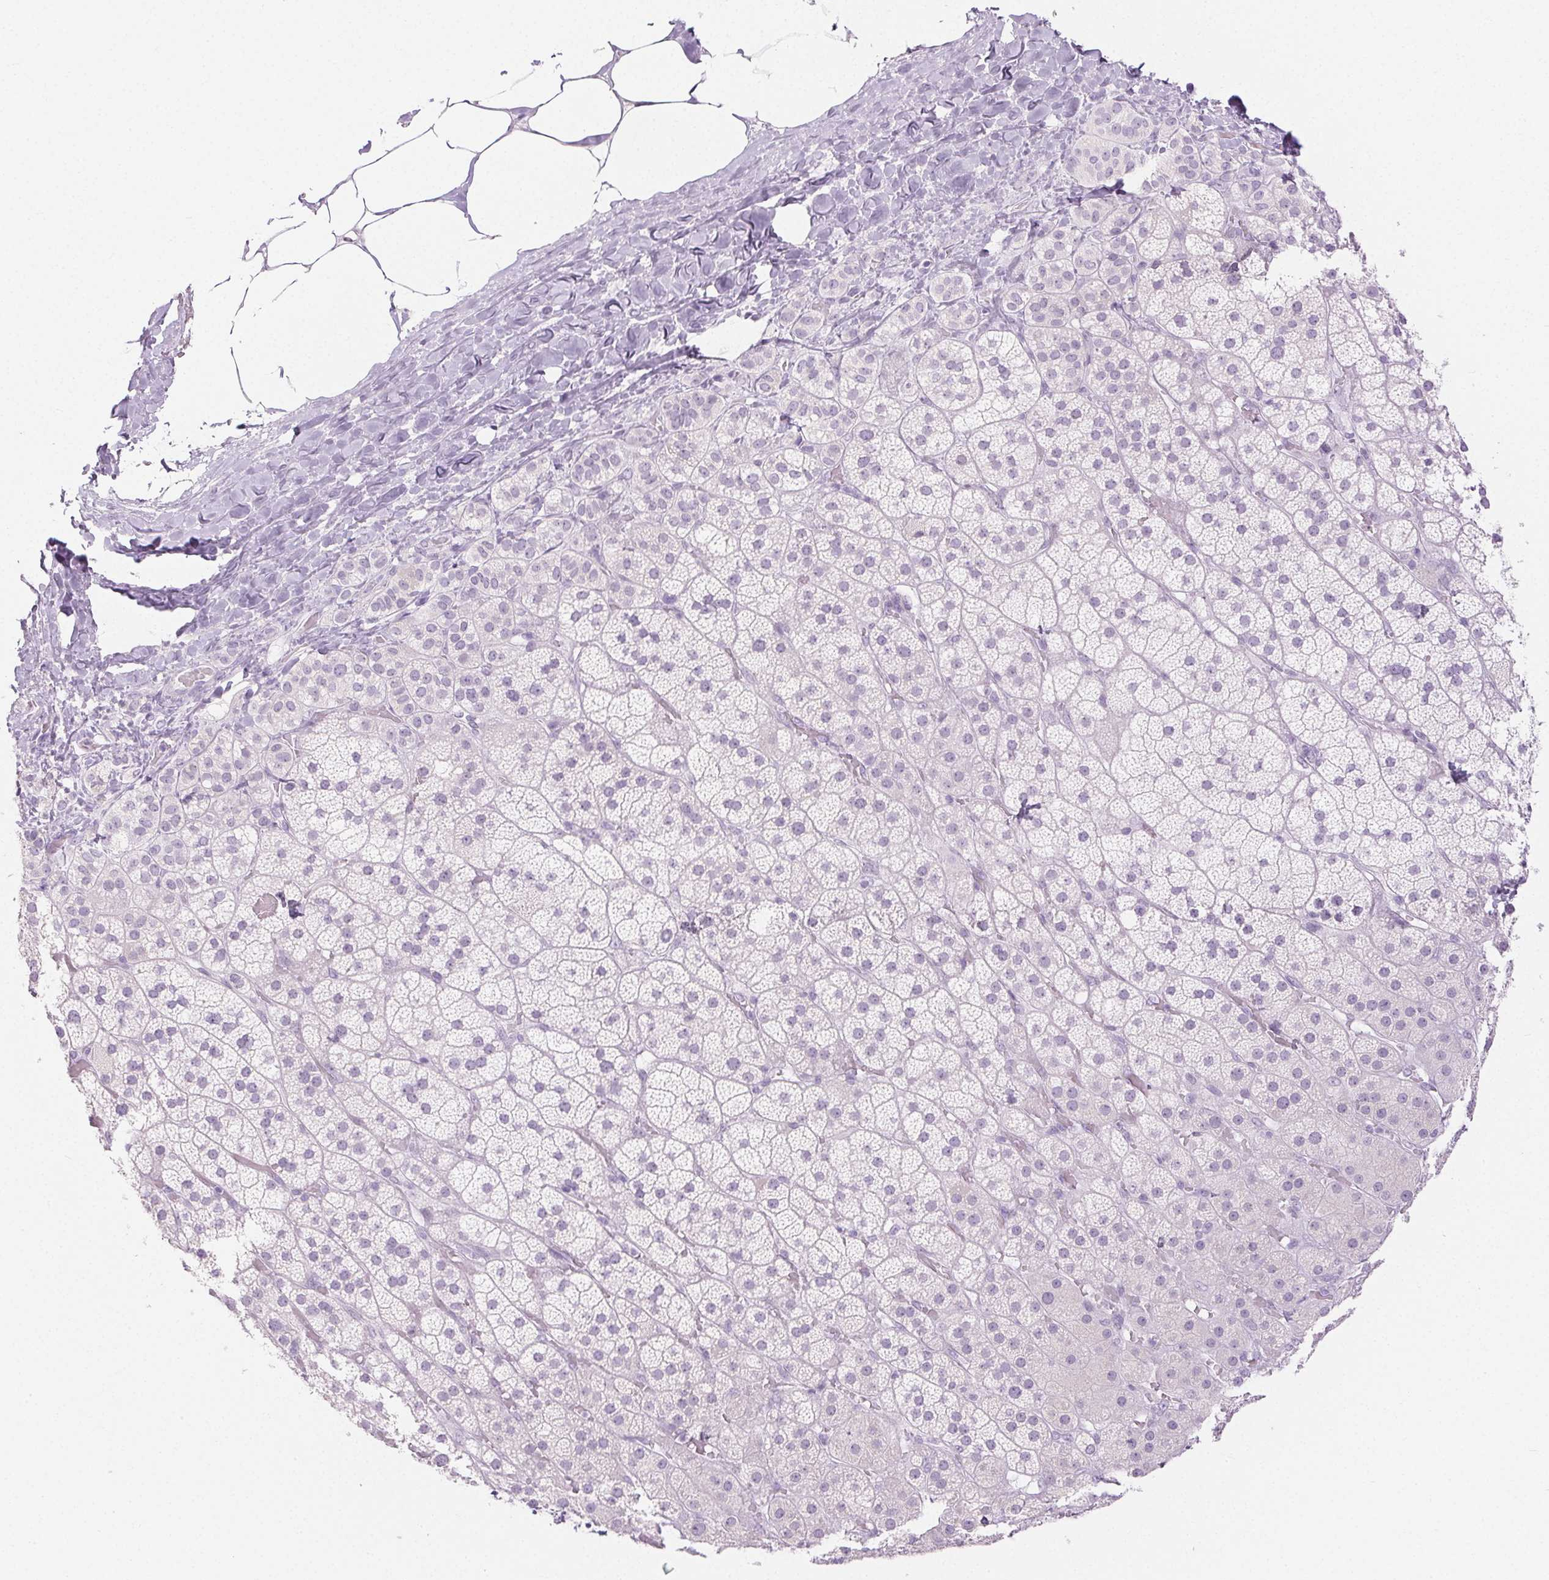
{"staining": {"intensity": "negative", "quantity": "none", "location": "none"}, "tissue": "adrenal gland", "cell_type": "Glandular cells", "image_type": "normal", "snomed": [{"axis": "morphology", "description": "Normal tissue, NOS"}, {"axis": "topography", "description": "Adrenal gland"}], "caption": "Glandular cells show no significant expression in normal adrenal gland.", "gene": "SPRR3", "patient": {"sex": "male", "age": 57}}